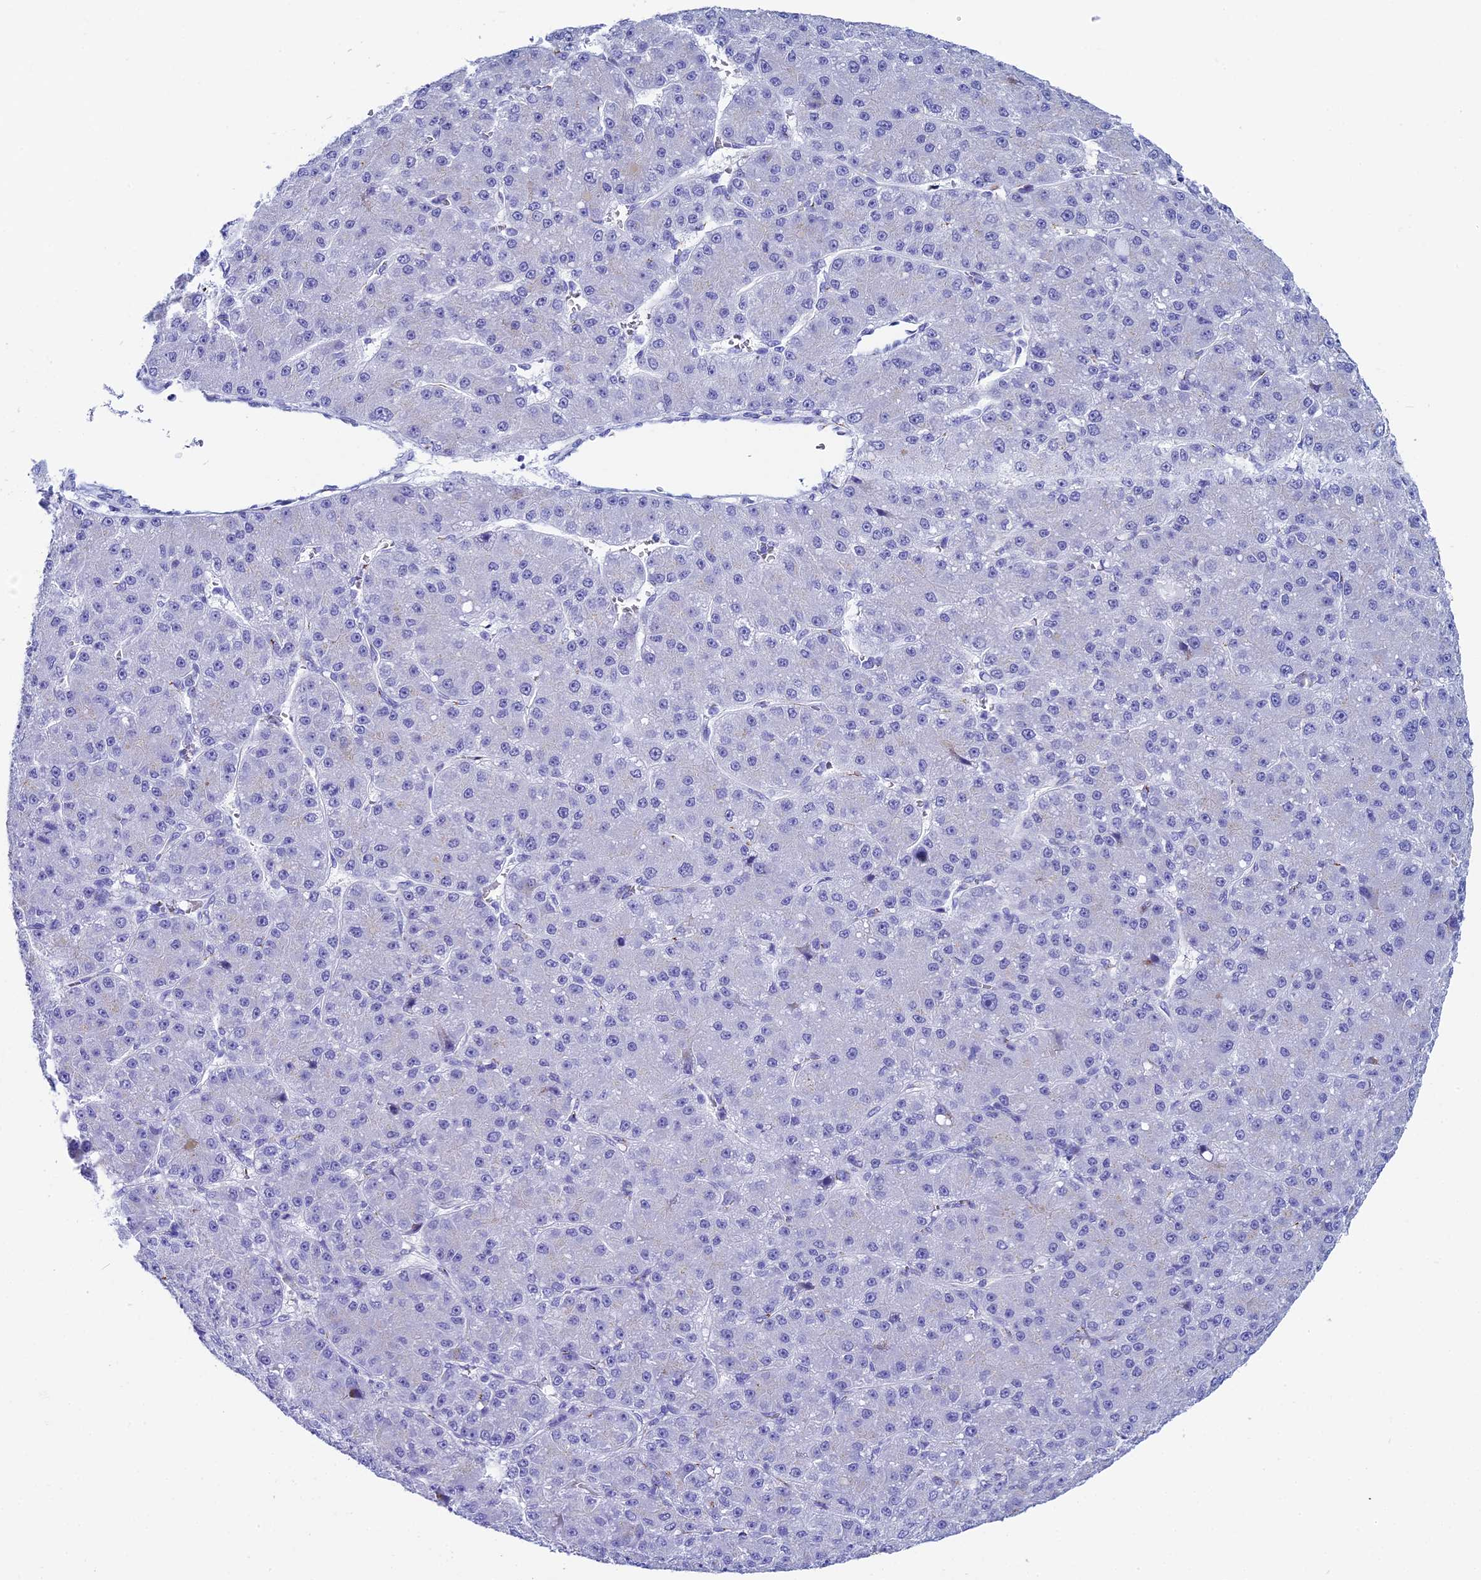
{"staining": {"intensity": "negative", "quantity": "none", "location": "none"}, "tissue": "liver cancer", "cell_type": "Tumor cells", "image_type": "cancer", "snomed": [{"axis": "morphology", "description": "Carcinoma, Hepatocellular, NOS"}, {"axis": "topography", "description": "Liver"}], "caption": "Tumor cells show no significant protein positivity in liver cancer (hepatocellular carcinoma).", "gene": "AP3B2", "patient": {"sex": "male", "age": 67}}